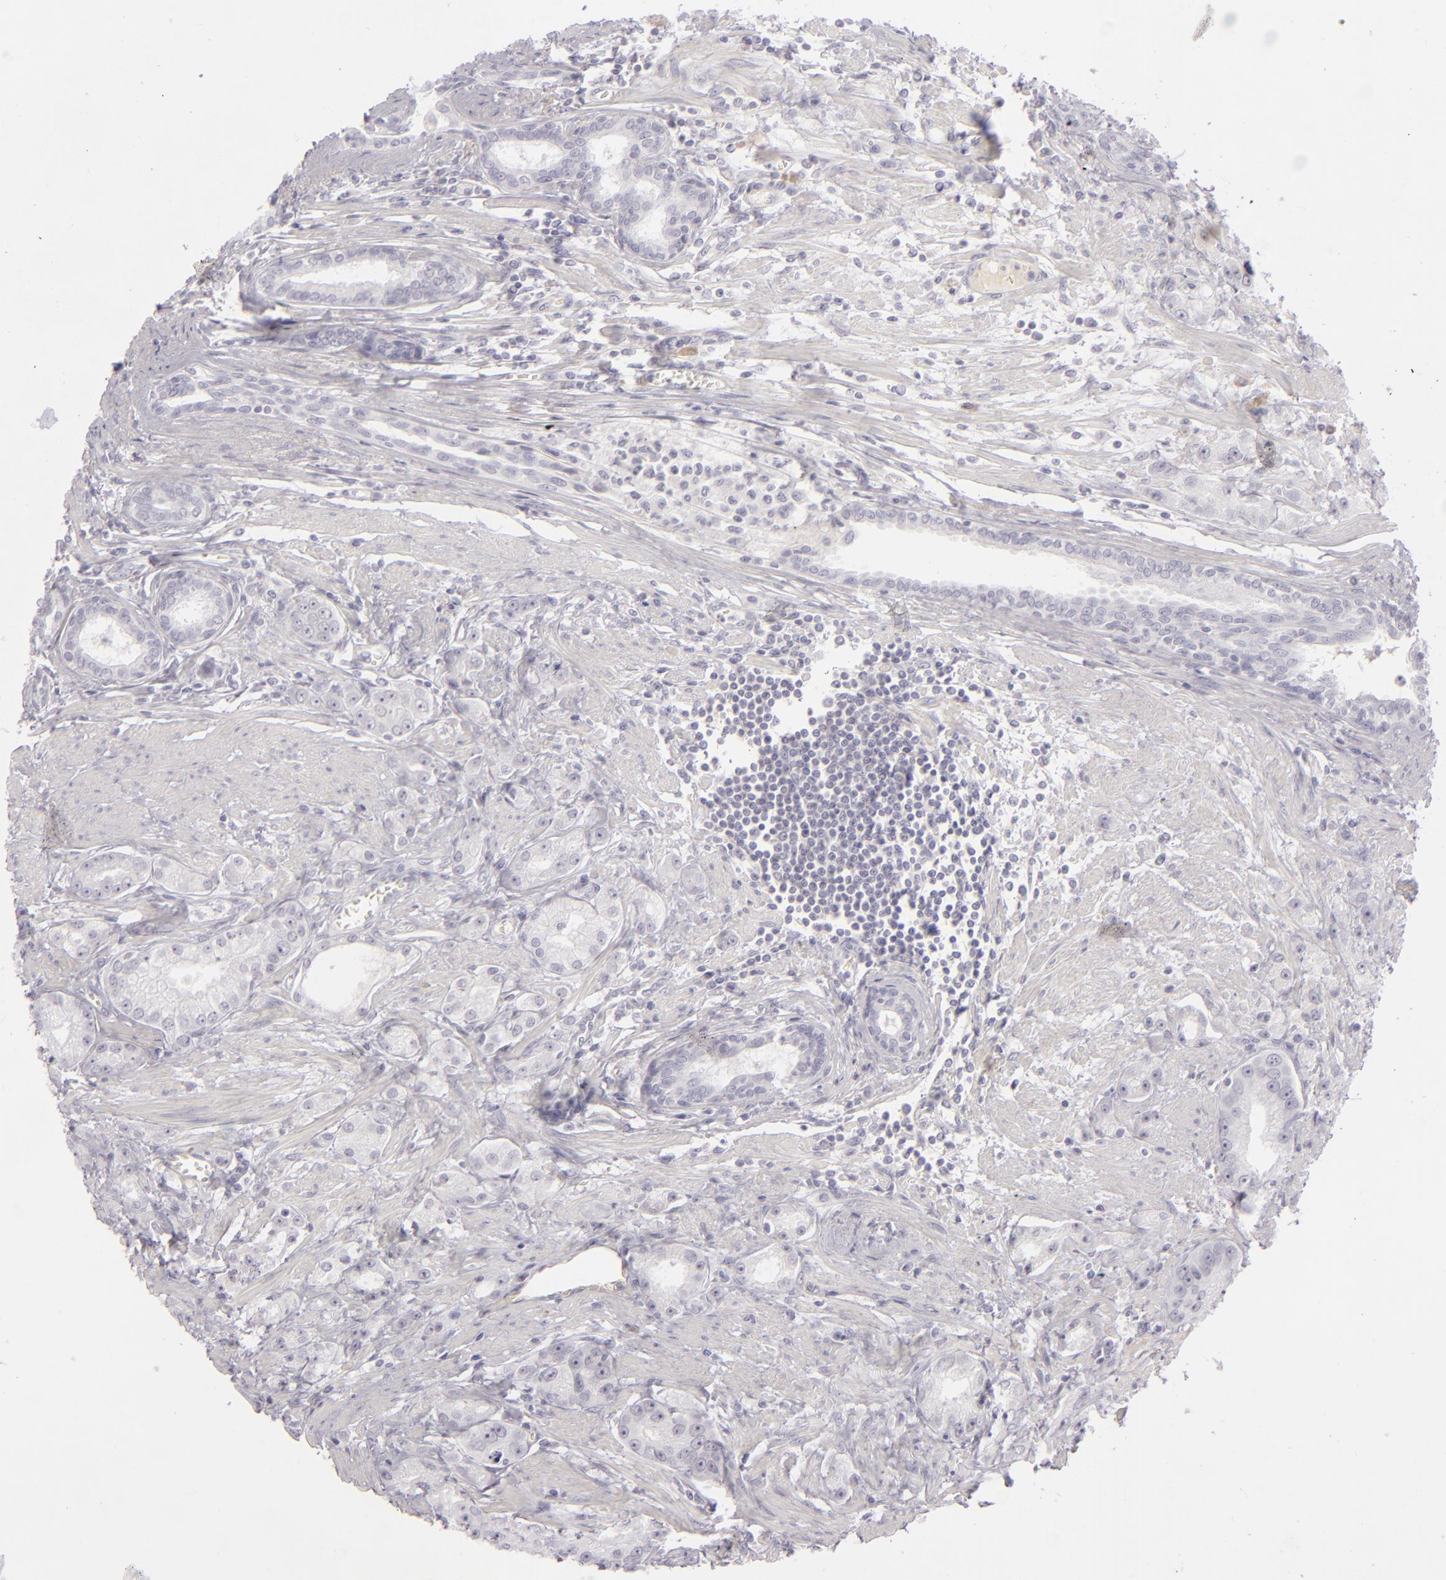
{"staining": {"intensity": "negative", "quantity": "none", "location": "none"}, "tissue": "prostate cancer", "cell_type": "Tumor cells", "image_type": "cancer", "snomed": [{"axis": "morphology", "description": "Adenocarcinoma, Medium grade"}, {"axis": "topography", "description": "Prostate"}], "caption": "Prostate cancer stained for a protein using immunohistochemistry shows no expression tumor cells.", "gene": "CDX2", "patient": {"sex": "male", "age": 72}}